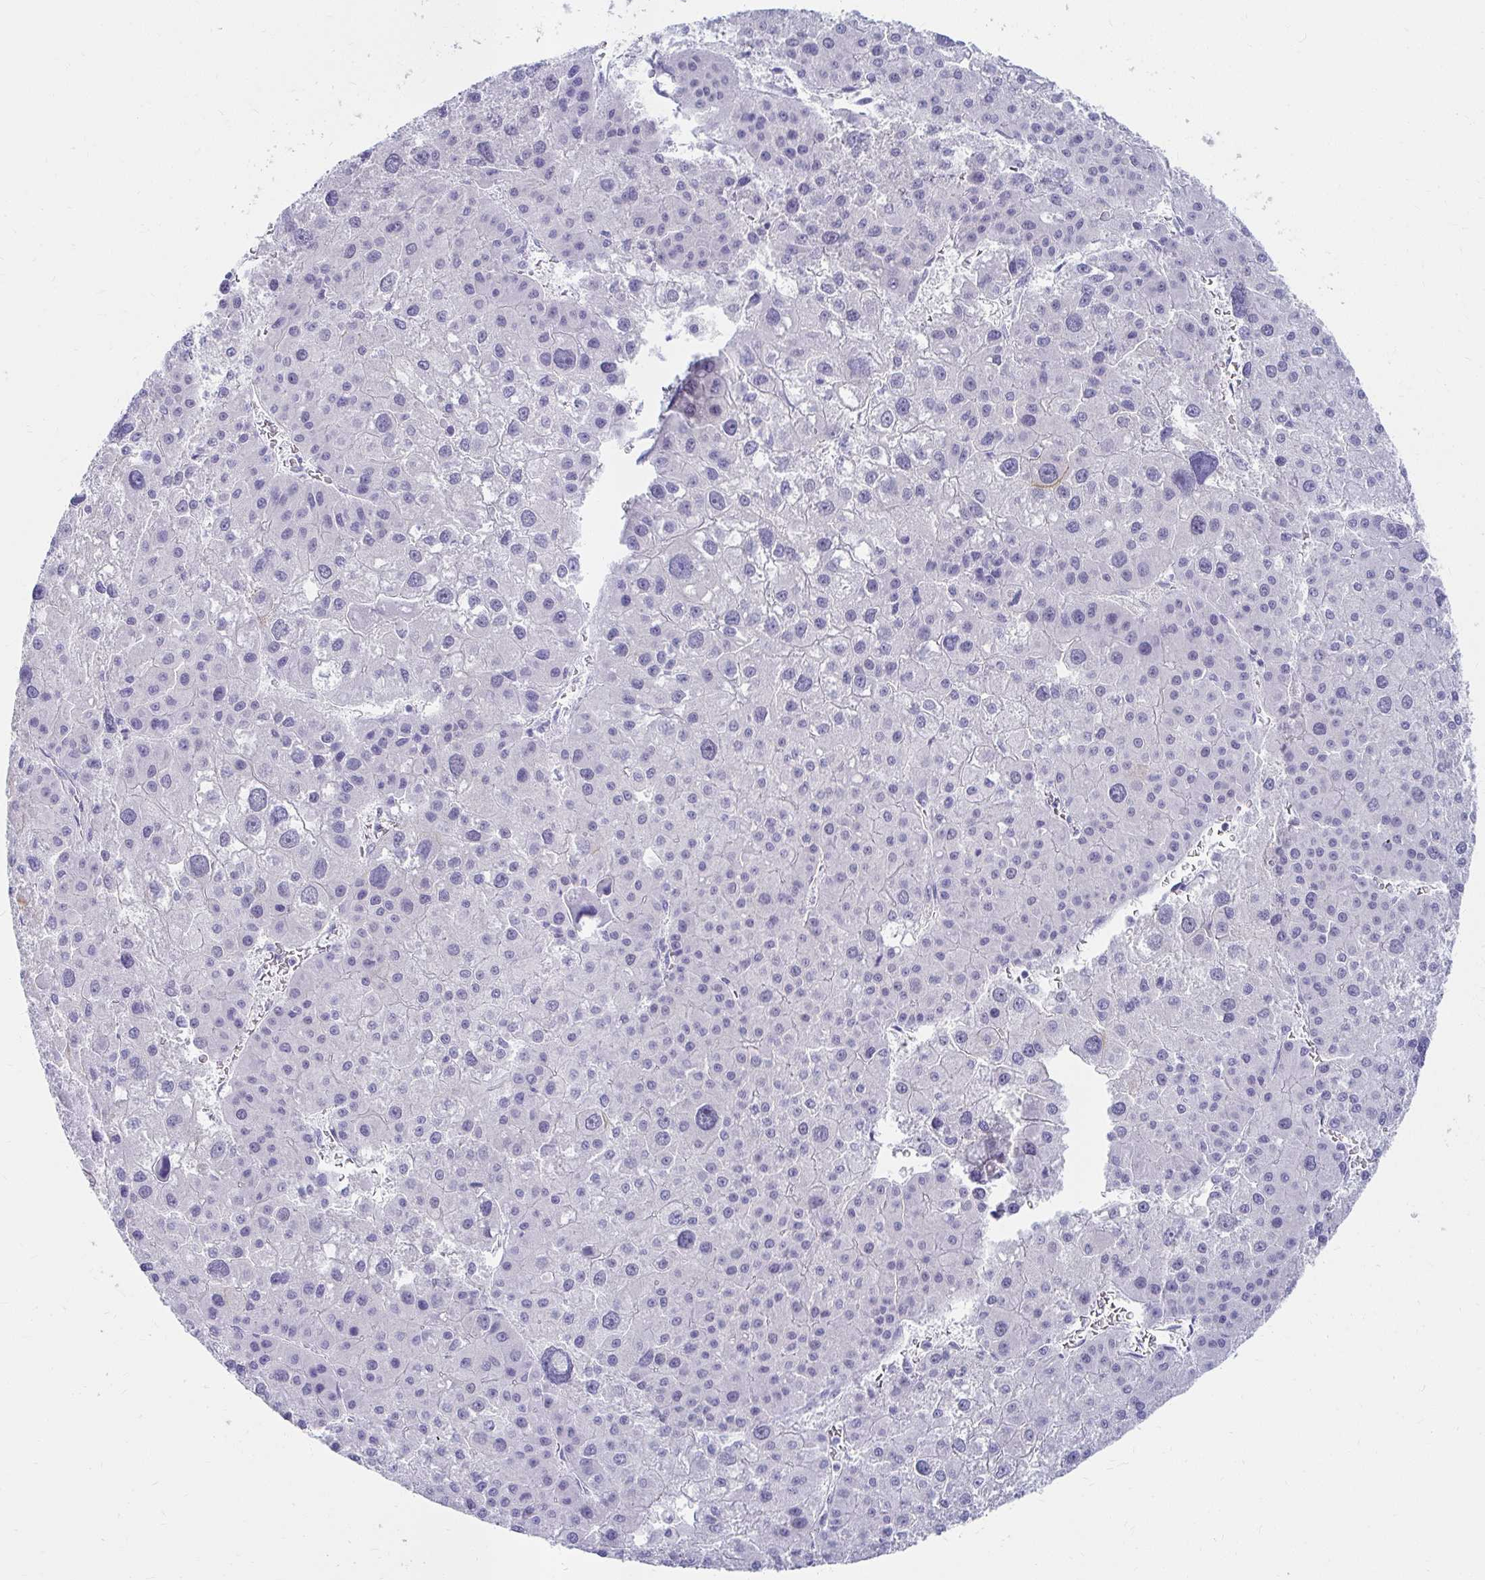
{"staining": {"intensity": "negative", "quantity": "none", "location": "none"}, "tissue": "liver cancer", "cell_type": "Tumor cells", "image_type": "cancer", "snomed": [{"axis": "morphology", "description": "Carcinoma, Hepatocellular, NOS"}, {"axis": "topography", "description": "Liver"}], "caption": "IHC histopathology image of human liver cancer (hepatocellular carcinoma) stained for a protein (brown), which displays no staining in tumor cells. Brightfield microscopy of IHC stained with DAB (3,3'-diaminobenzidine) (brown) and hematoxylin (blue), captured at high magnification.", "gene": "C19orf81", "patient": {"sex": "male", "age": 73}}